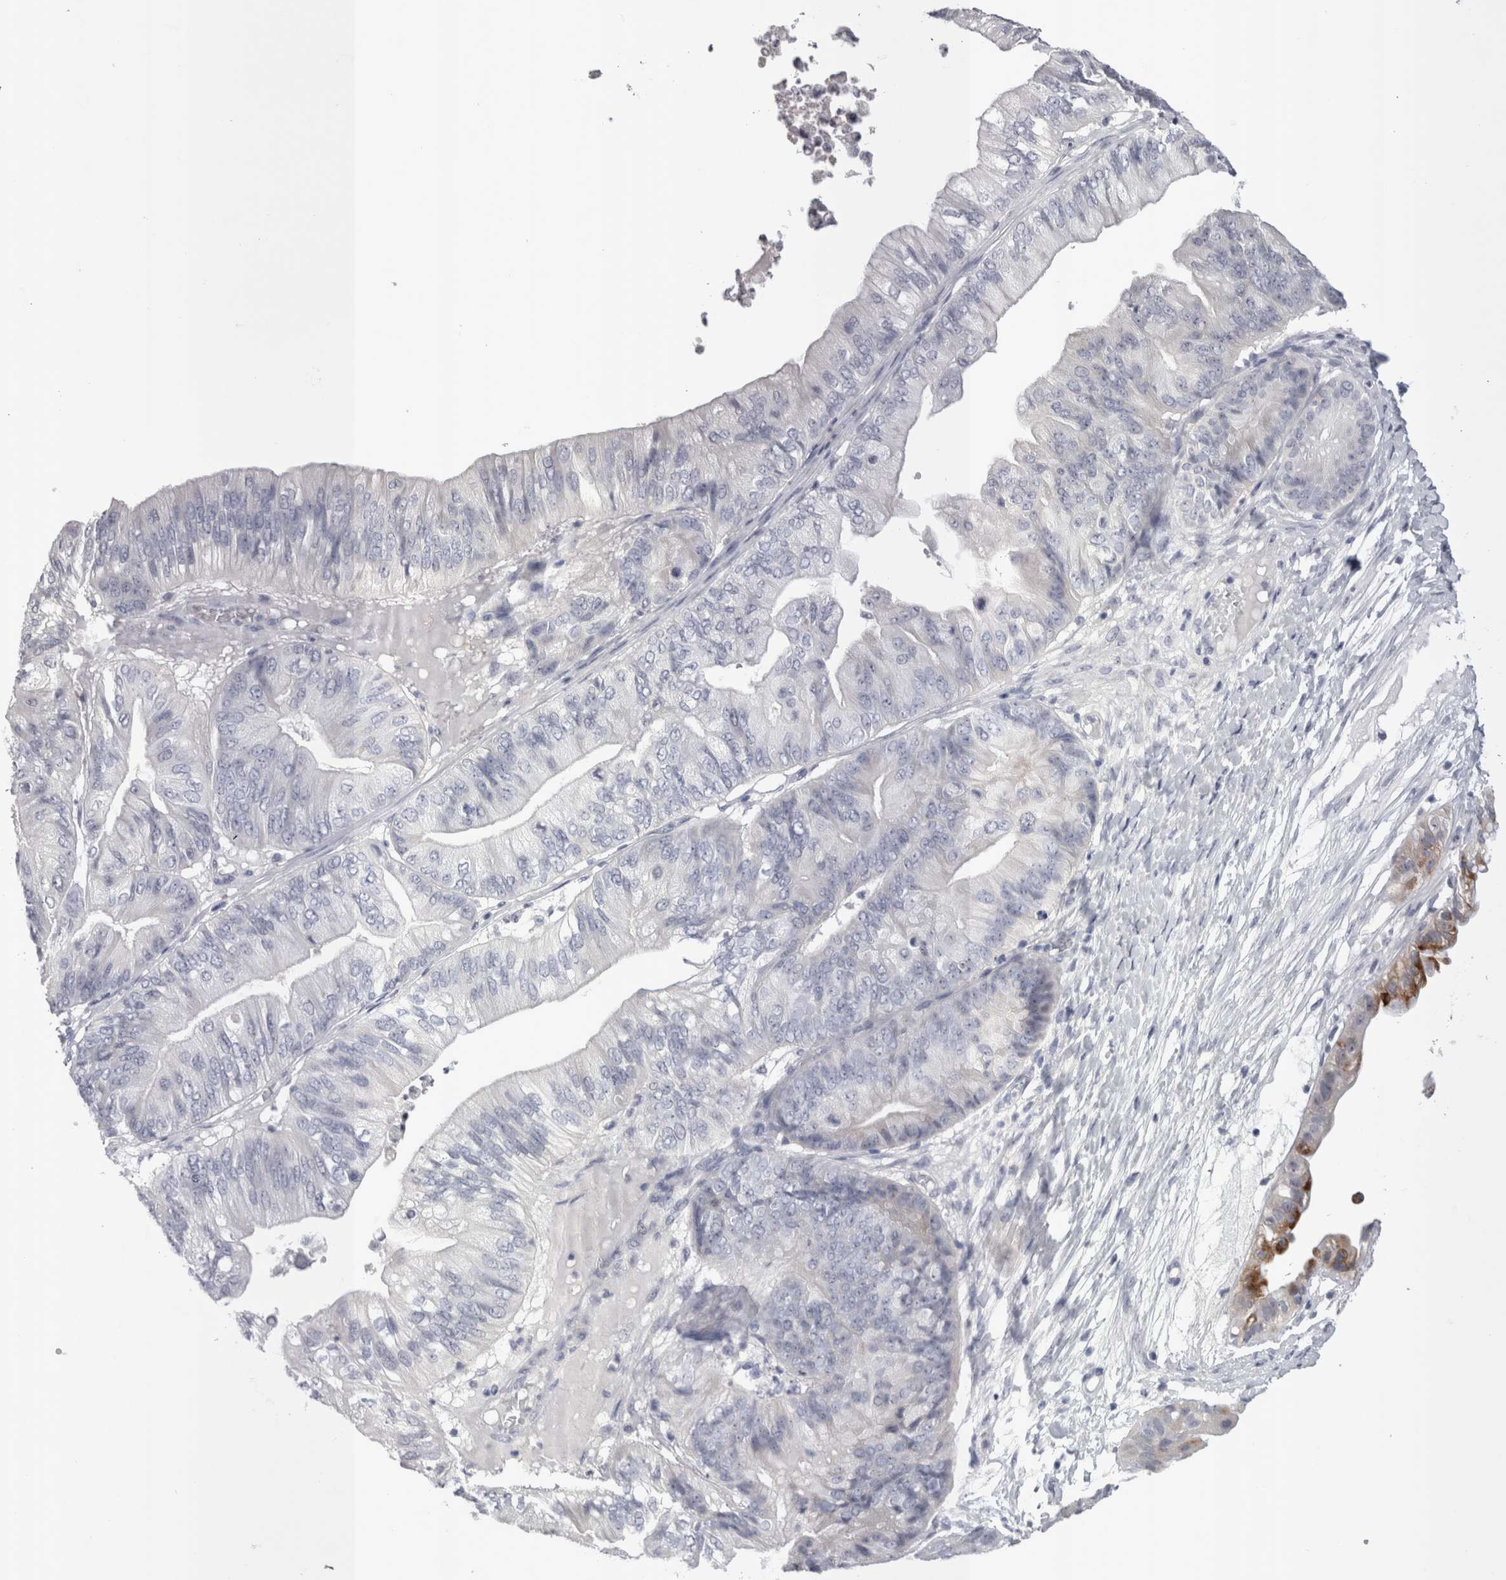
{"staining": {"intensity": "negative", "quantity": "none", "location": "none"}, "tissue": "ovarian cancer", "cell_type": "Tumor cells", "image_type": "cancer", "snomed": [{"axis": "morphology", "description": "Cystadenocarcinoma, mucinous, NOS"}, {"axis": "topography", "description": "Ovary"}], "caption": "This photomicrograph is of ovarian cancer stained with IHC to label a protein in brown with the nuclei are counter-stained blue. There is no staining in tumor cells. (DAB immunohistochemistry visualized using brightfield microscopy, high magnification).", "gene": "PWP2", "patient": {"sex": "female", "age": 61}}